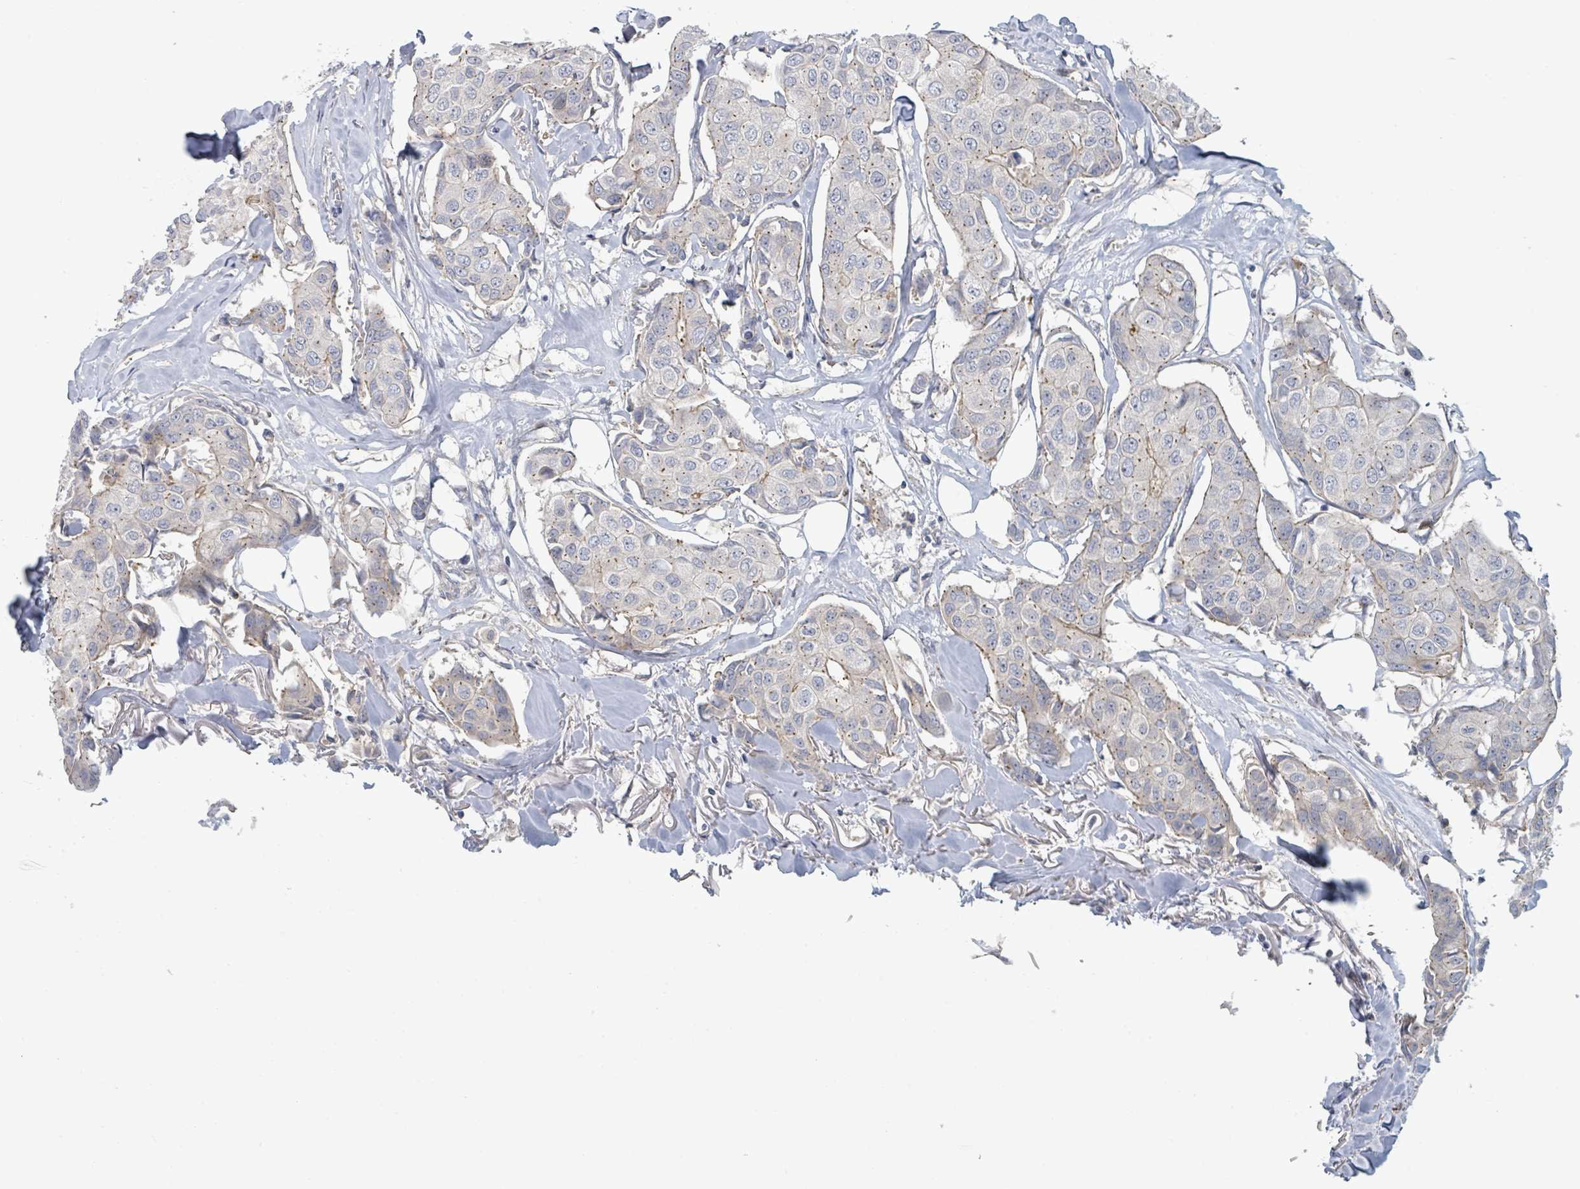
{"staining": {"intensity": "weak", "quantity": "<25%", "location": "cytoplasmic/membranous"}, "tissue": "breast cancer", "cell_type": "Tumor cells", "image_type": "cancer", "snomed": [{"axis": "morphology", "description": "Duct carcinoma"}, {"axis": "topography", "description": "Breast"}], "caption": "Immunohistochemical staining of breast cancer (intraductal carcinoma) displays no significant staining in tumor cells. The staining is performed using DAB brown chromogen with nuclei counter-stained in using hematoxylin.", "gene": "COL5A3", "patient": {"sex": "female", "age": 80}}